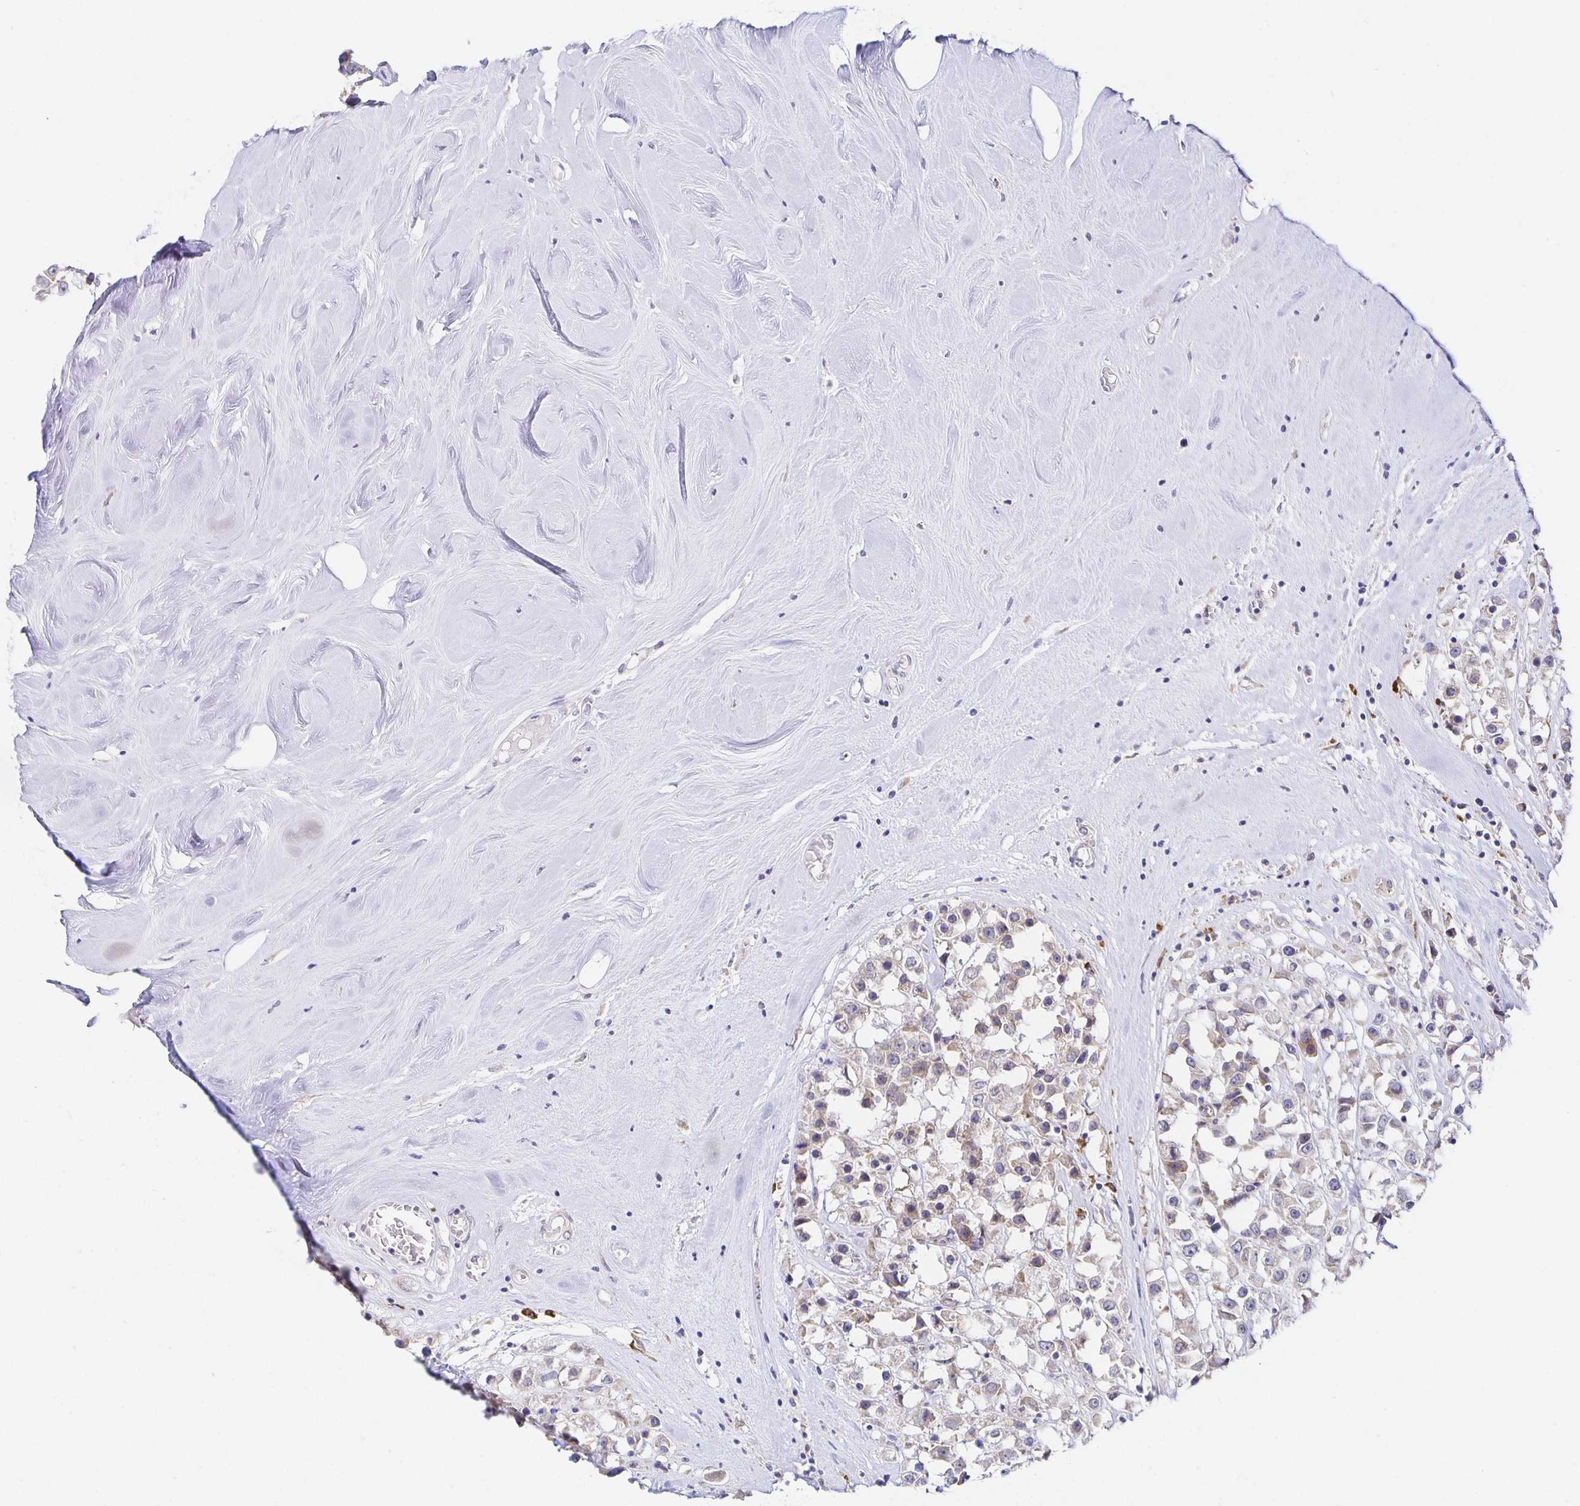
{"staining": {"intensity": "weak", "quantity": "<25%", "location": "cytoplasmic/membranous"}, "tissue": "breast cancer", "cell_type": "Tumor cells", "image_type": "cancer", "snomed": [{"axis": "morphology", "description": "Duct carcinoma"}, {"axis": "topography", "description": "Breast"}], "caption": "An IHC micrograph of breast infiltrating ductal carcinoma is shown. There is no staining in tumor cells of breast infiltrating ductal carcinoma.", "gene": "BAD", "patient": {"sex": "female", "age": 61}}